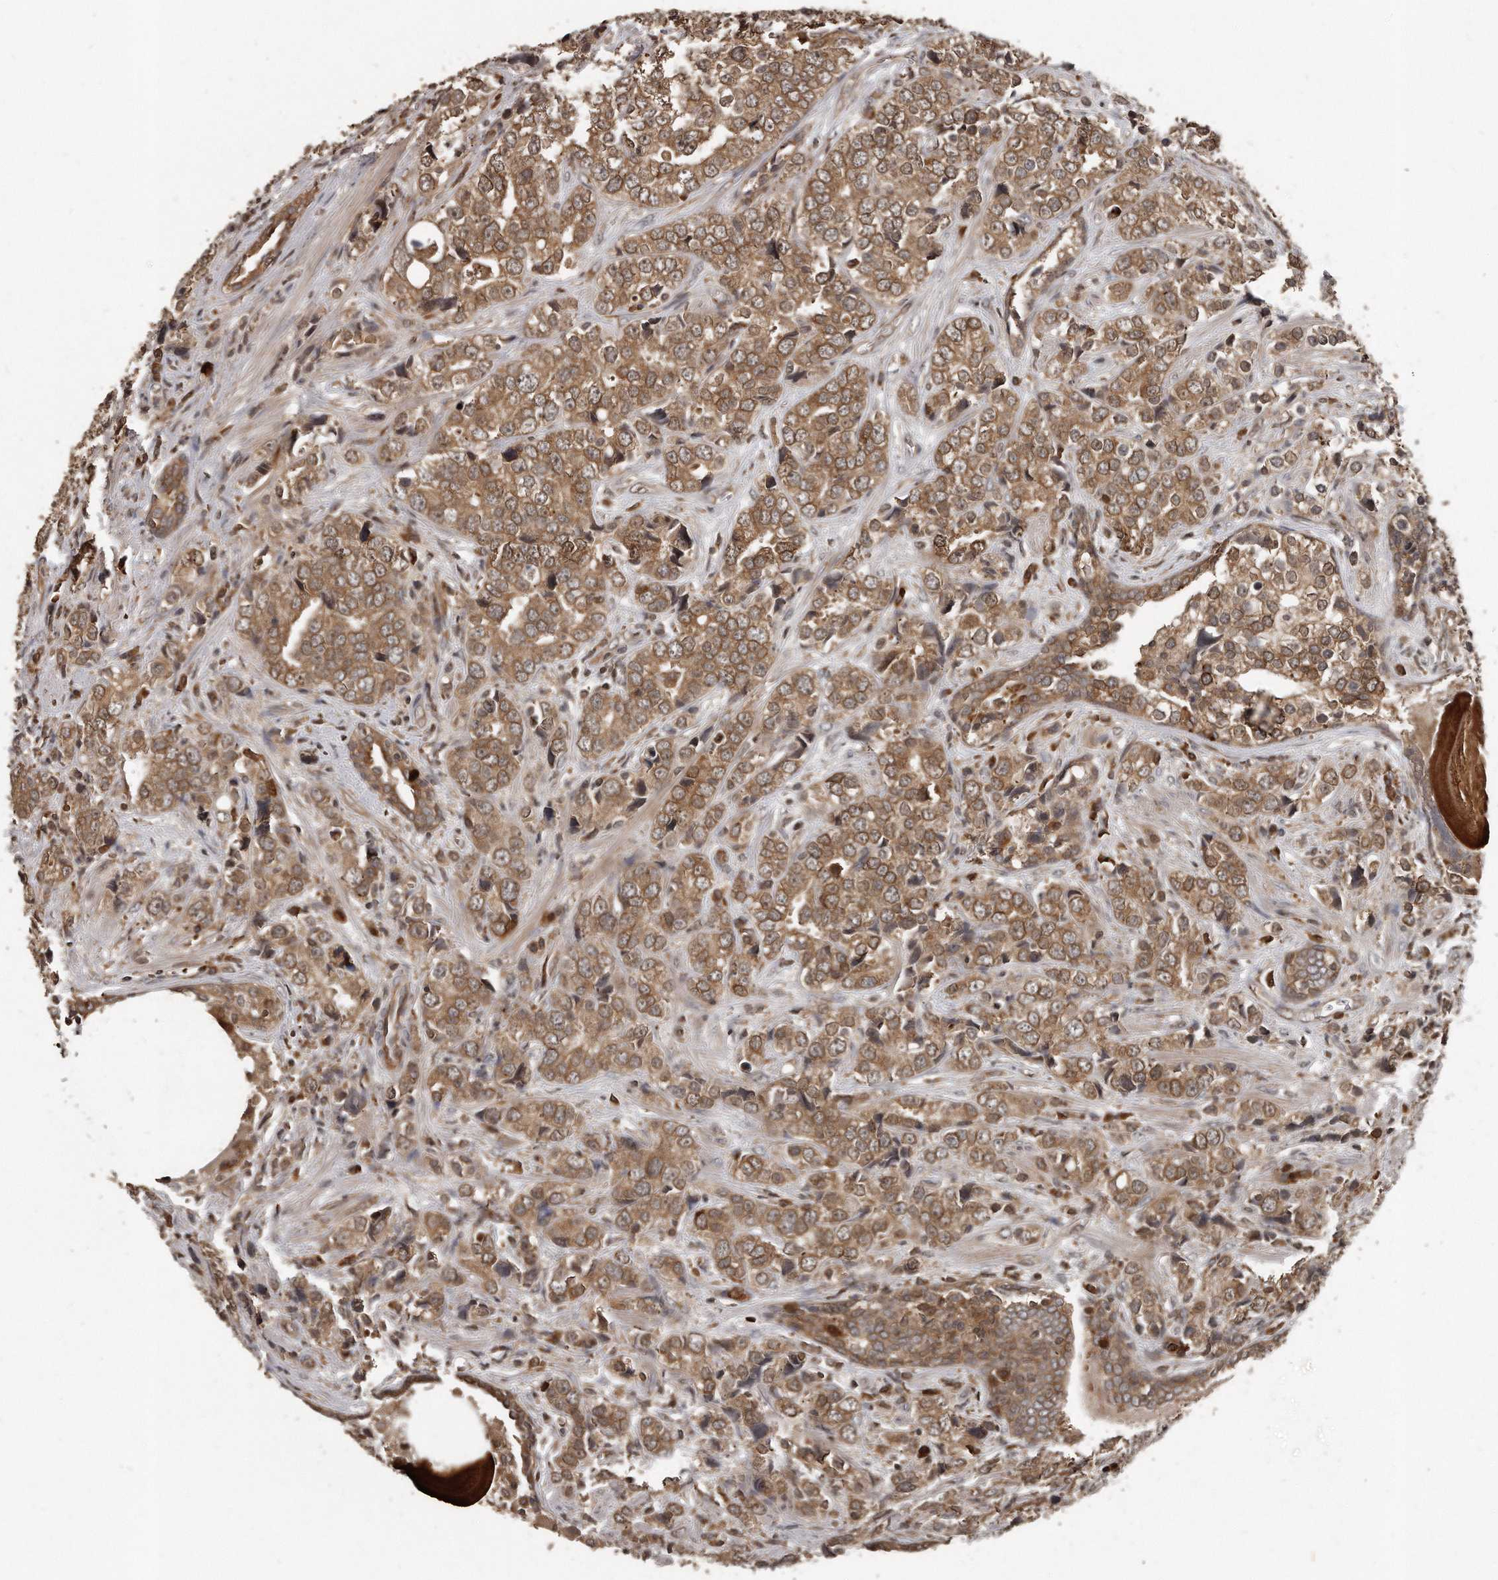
{"staining": {"intensity": "moderate", "quantity": ">75%", "location": "cytoplasmic/membranous"}, "tissue": "prostate cancer", "cell_type": "Tumor cells", "image_type": "cancer", "snomed": [{"axis": "morphology", "description": "Adenocarcinoma, High grade"}, {"axis": "topography", "description": "Prostate"}], "caption": "A micrograph showing moderate cytoplasmic/membranous expression in about >75% of tumor cells in prostate adenocarcinoma (high-grade), as visualized by brown immunohistochemical staining.", "gene": "GCH1", "patient": {"sex": "male", "age": 71}}